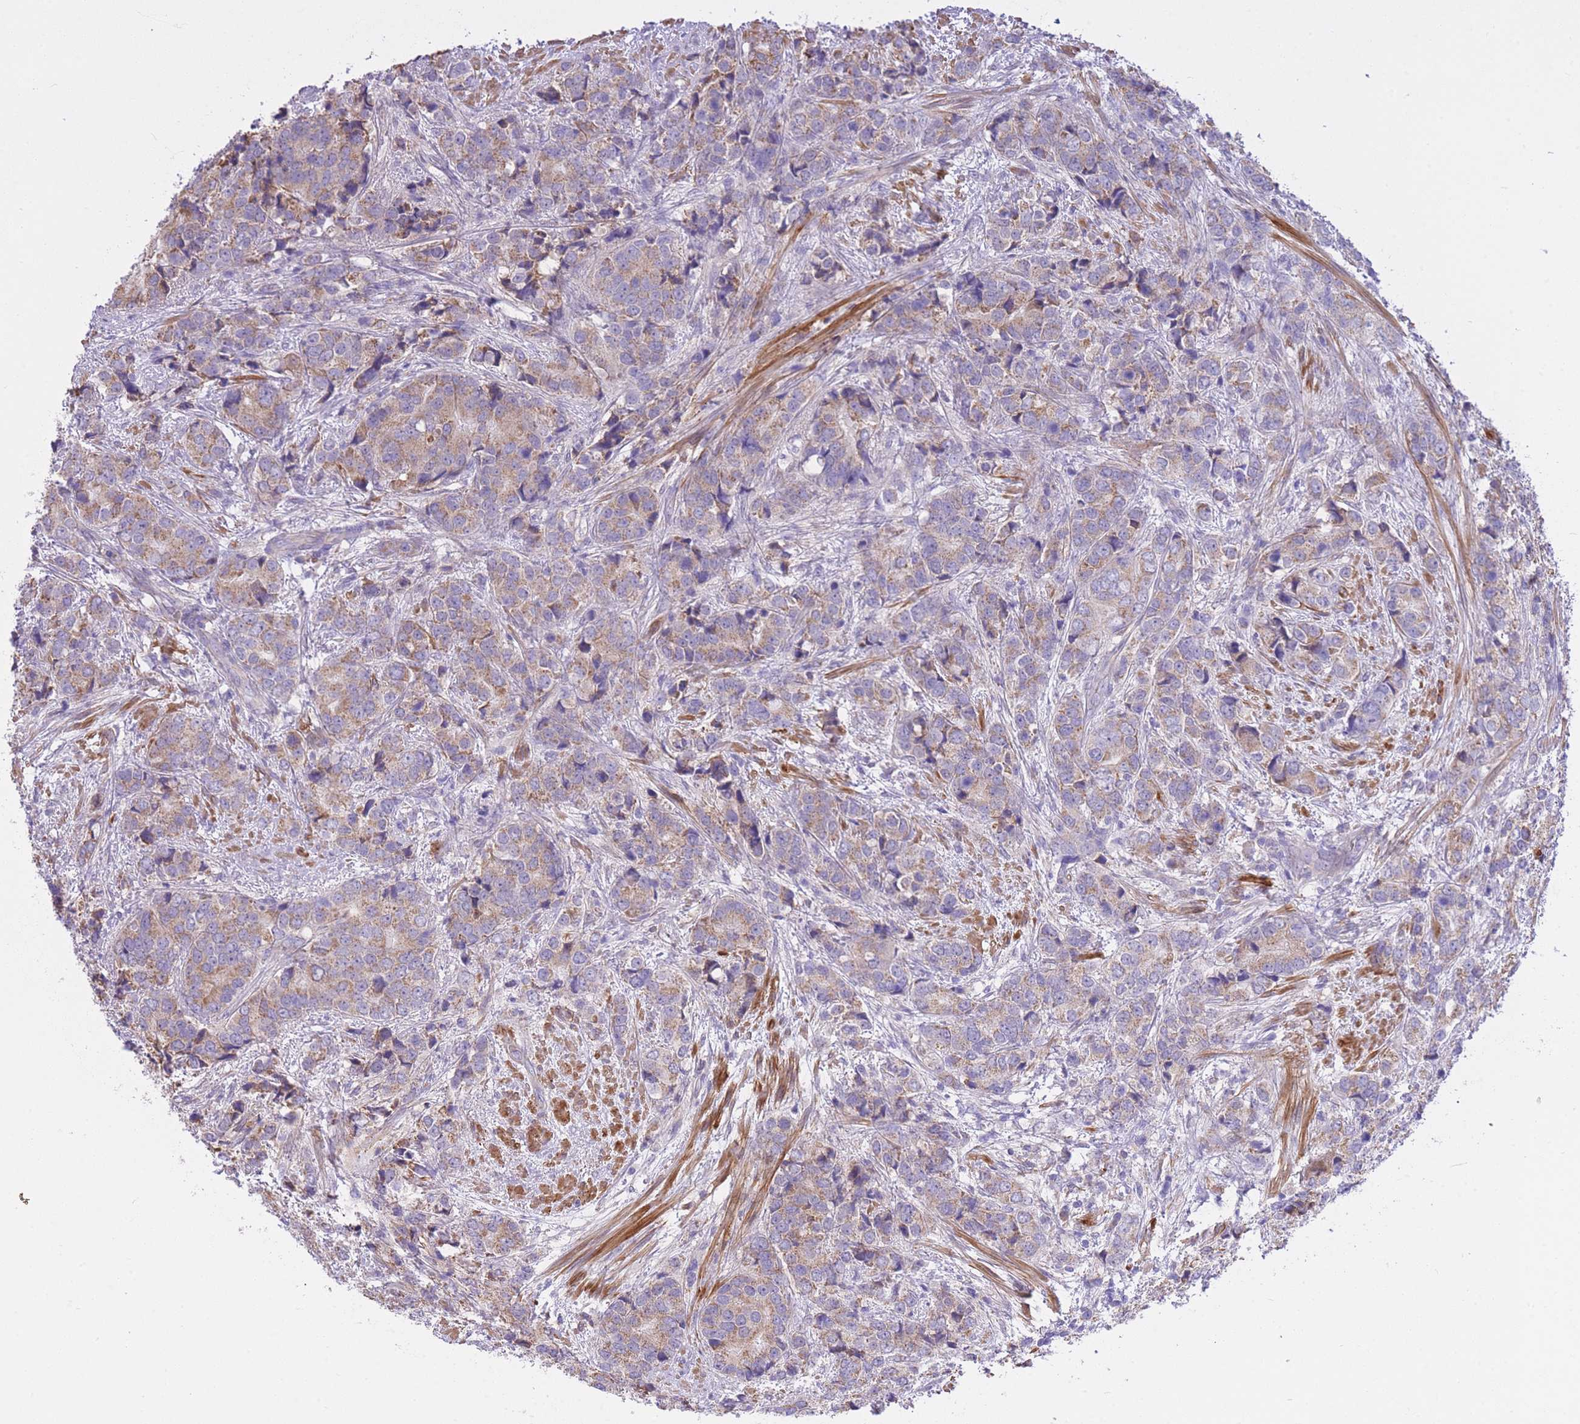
{"staining": {"intensity": "weak", "quantity": ">75%", "location": "cytoplasmic/membranous"}, "tissue": "prostate cancer", "cell_type": "Tumor cells", "image_type": "cancer", "snomed": [{"axis": "morphology", "description": "Adenocarcinoma, High grade"}, {"axis": "topography", "description": "Prostate"}], "caption": "An immunohistochemistry (IHC) micrograph of neoplastic tissue is shown. Protein staining in brown highlights weak cytoplasmic/membranous positivity in high-grade adenocarcinoma (prostate) within tumor cells.", "gene": "PGM1", "patient": {"sex": "male", "age": 62}}